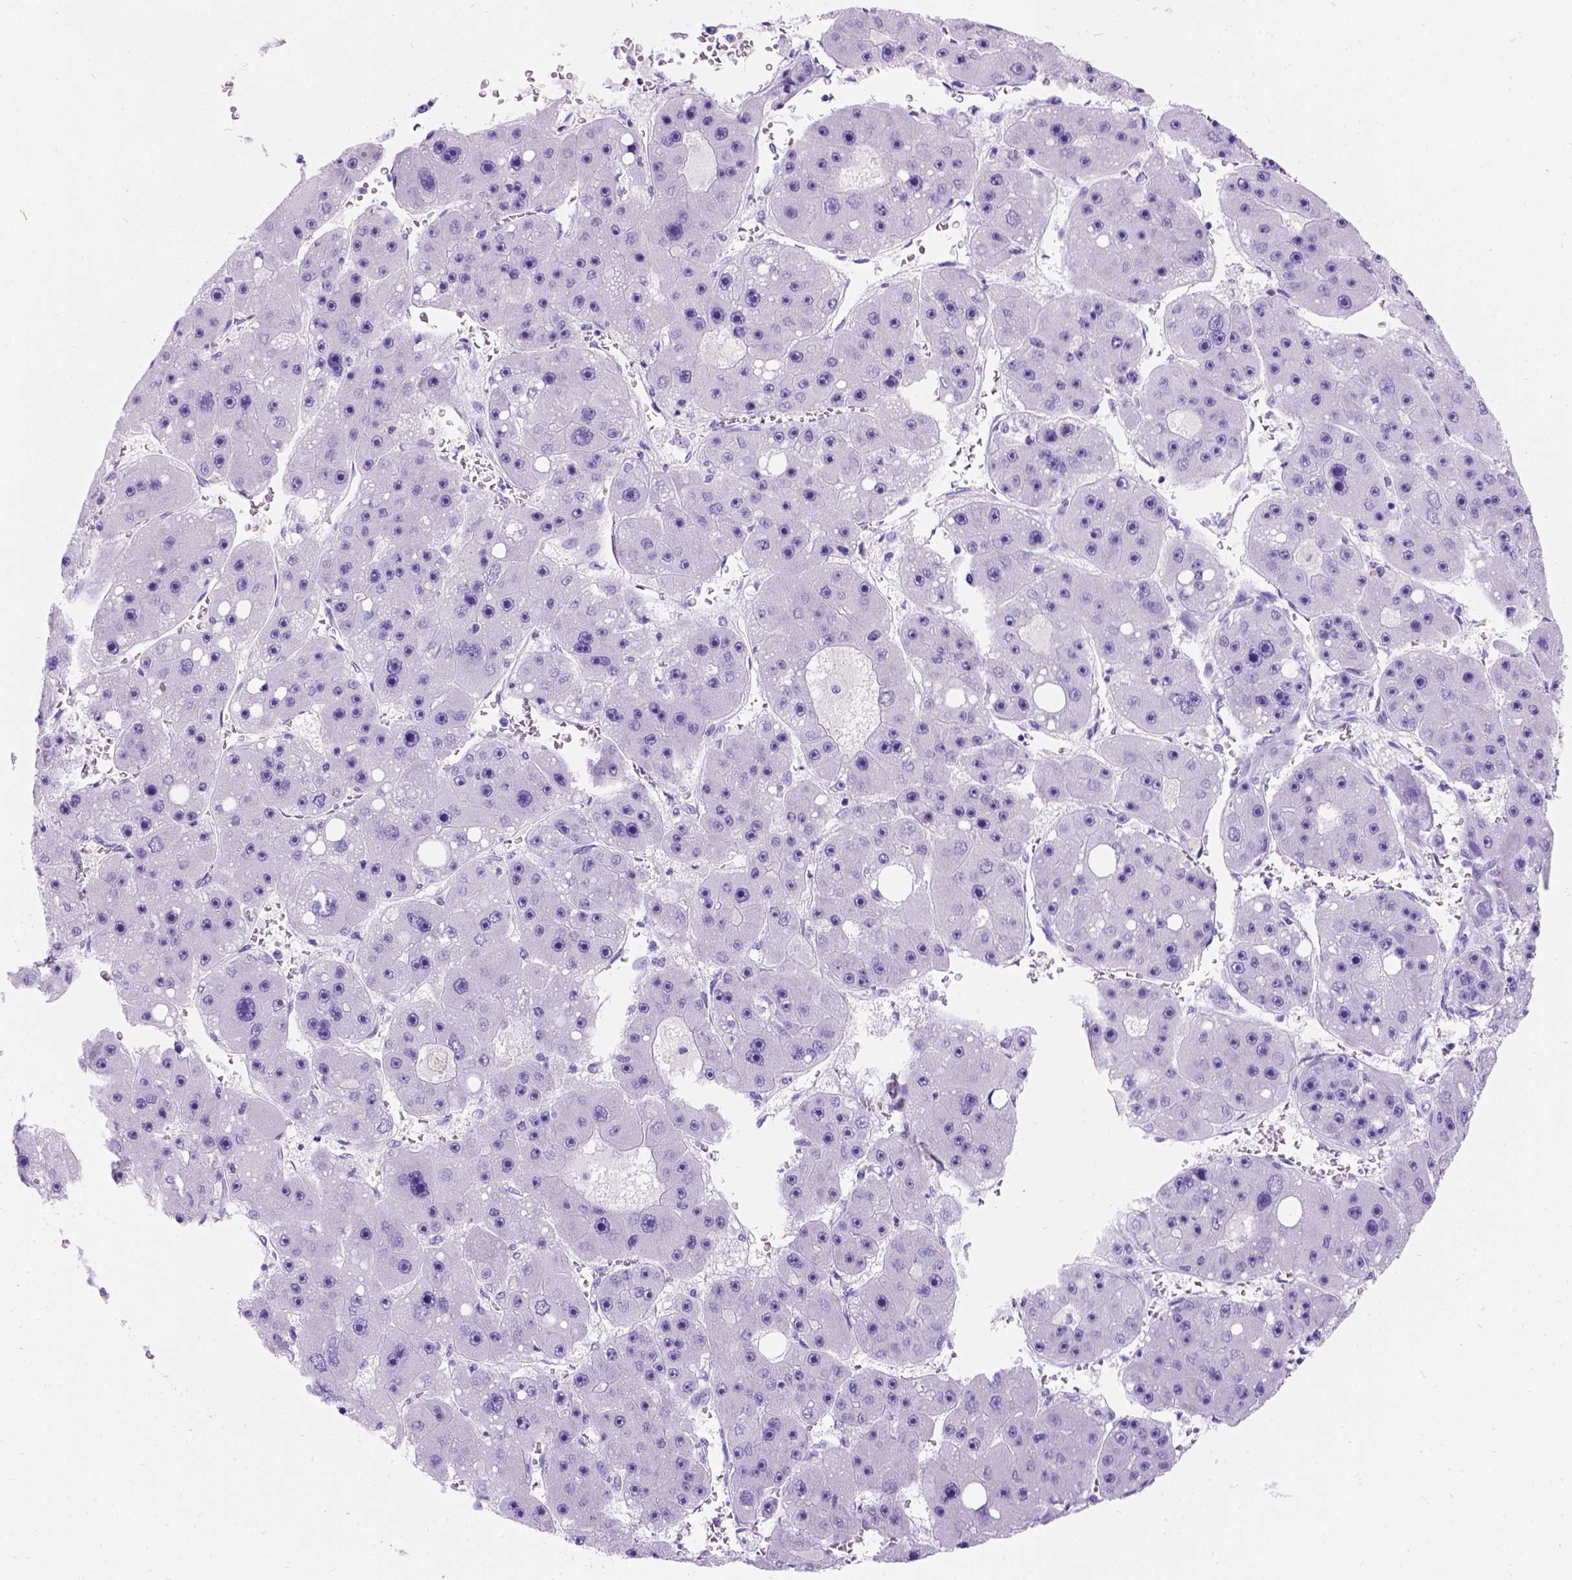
{"staining": {"intensity": "negative", "quantity": "none", "location": "none"}, "tissue": "liver cancer", "cell_type": "Tumor cells", "image_type": "cancer", "snomed": [{"axis": "morphology", "description": "Carcinoma, Hepatocellular, NOS"}, {"axis": "topography", "description": "Liver"}], "caption": "Tumor cells are negative for brown protein staining in liver cancer.", "gene": "C7orf57", "patient": {"sex": "female", "age": 61}}